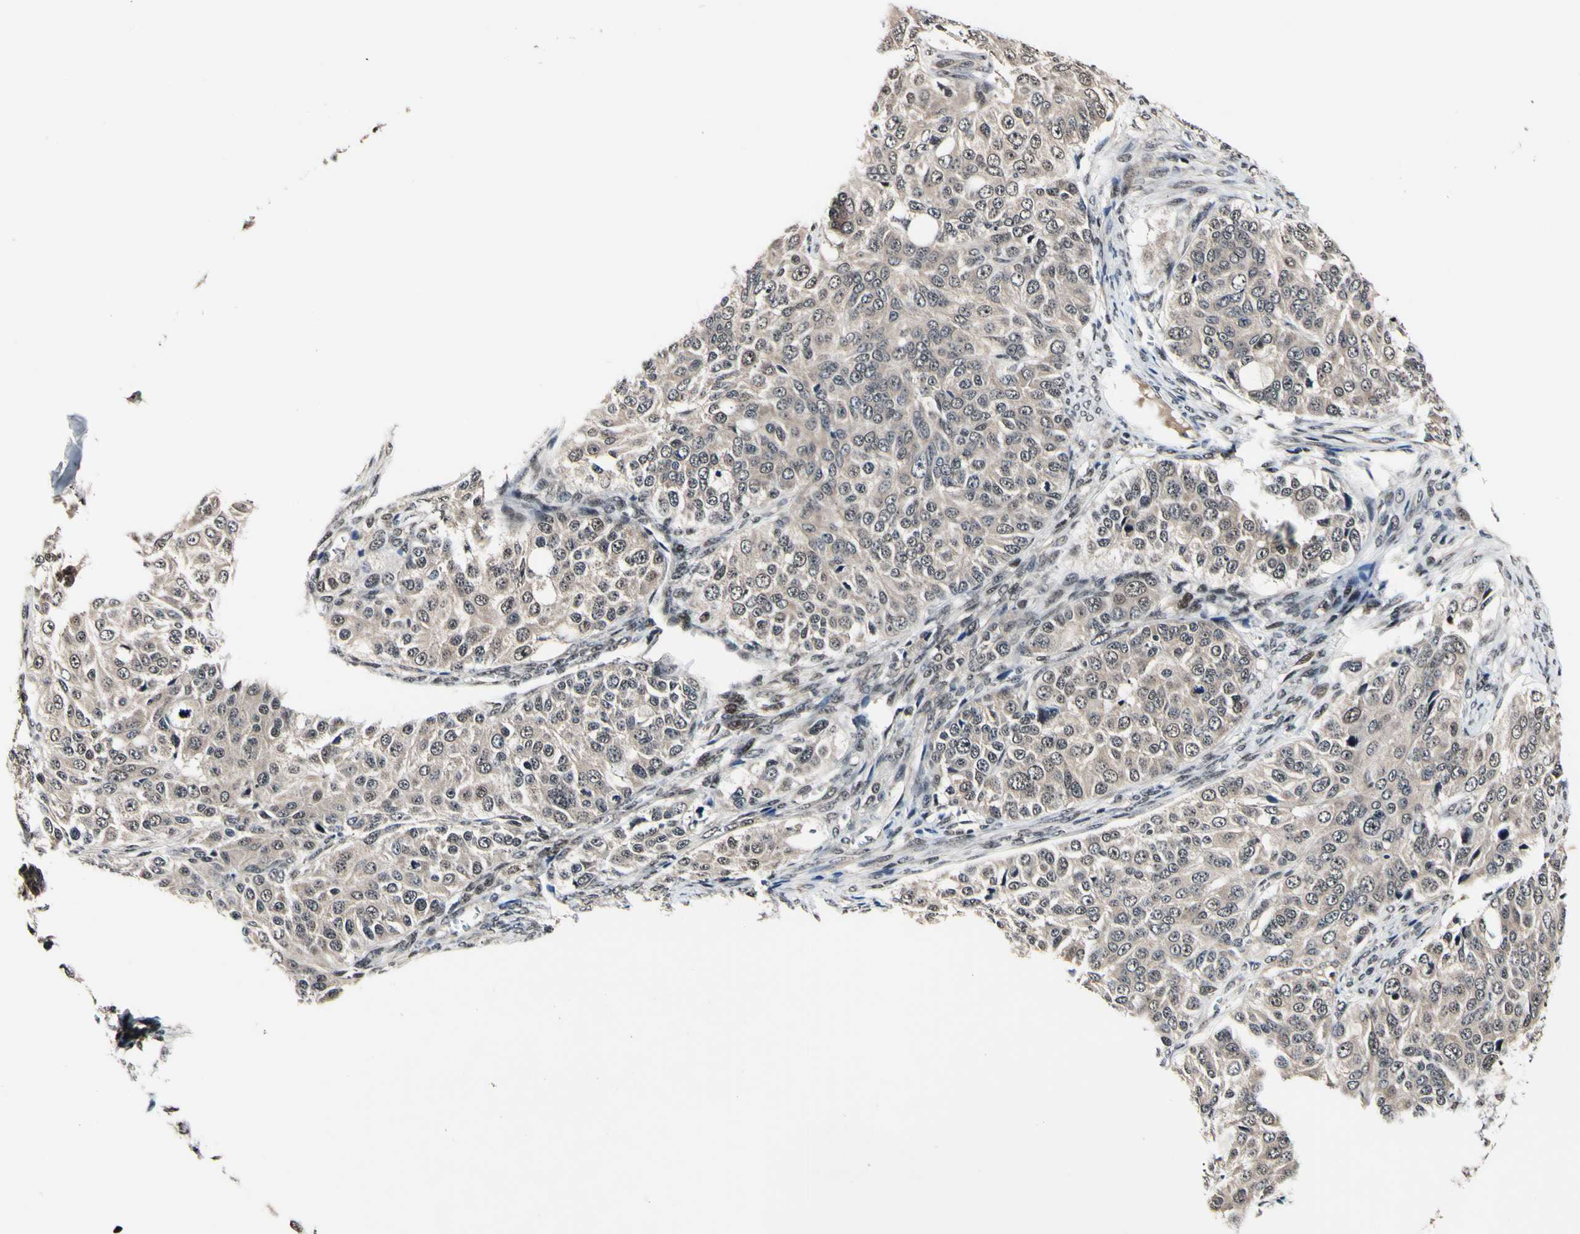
{"staining": {"intensity": "weak", "quantity": ">75%", "location": "cytoplasmic/membranous"}, "tissue": "ovarian cancer", "cell_type": "Tumor cells", "image_type": "cancer", "snomed": [{"axis": "morphology", "description": "Carcinoma, endometroid"}, {"axis": "topography", "description": "Ovary"}], "caption": "A histopathology image showing weak cytoplasmic/membranous staining in approximately >75% of tumor cells in ovarian cancer (endometroid carcinoma), as visualized by brown immunohistochemical staining.", "gene": "PSMD10", "patient": {"sex": "female", "age": 51}}